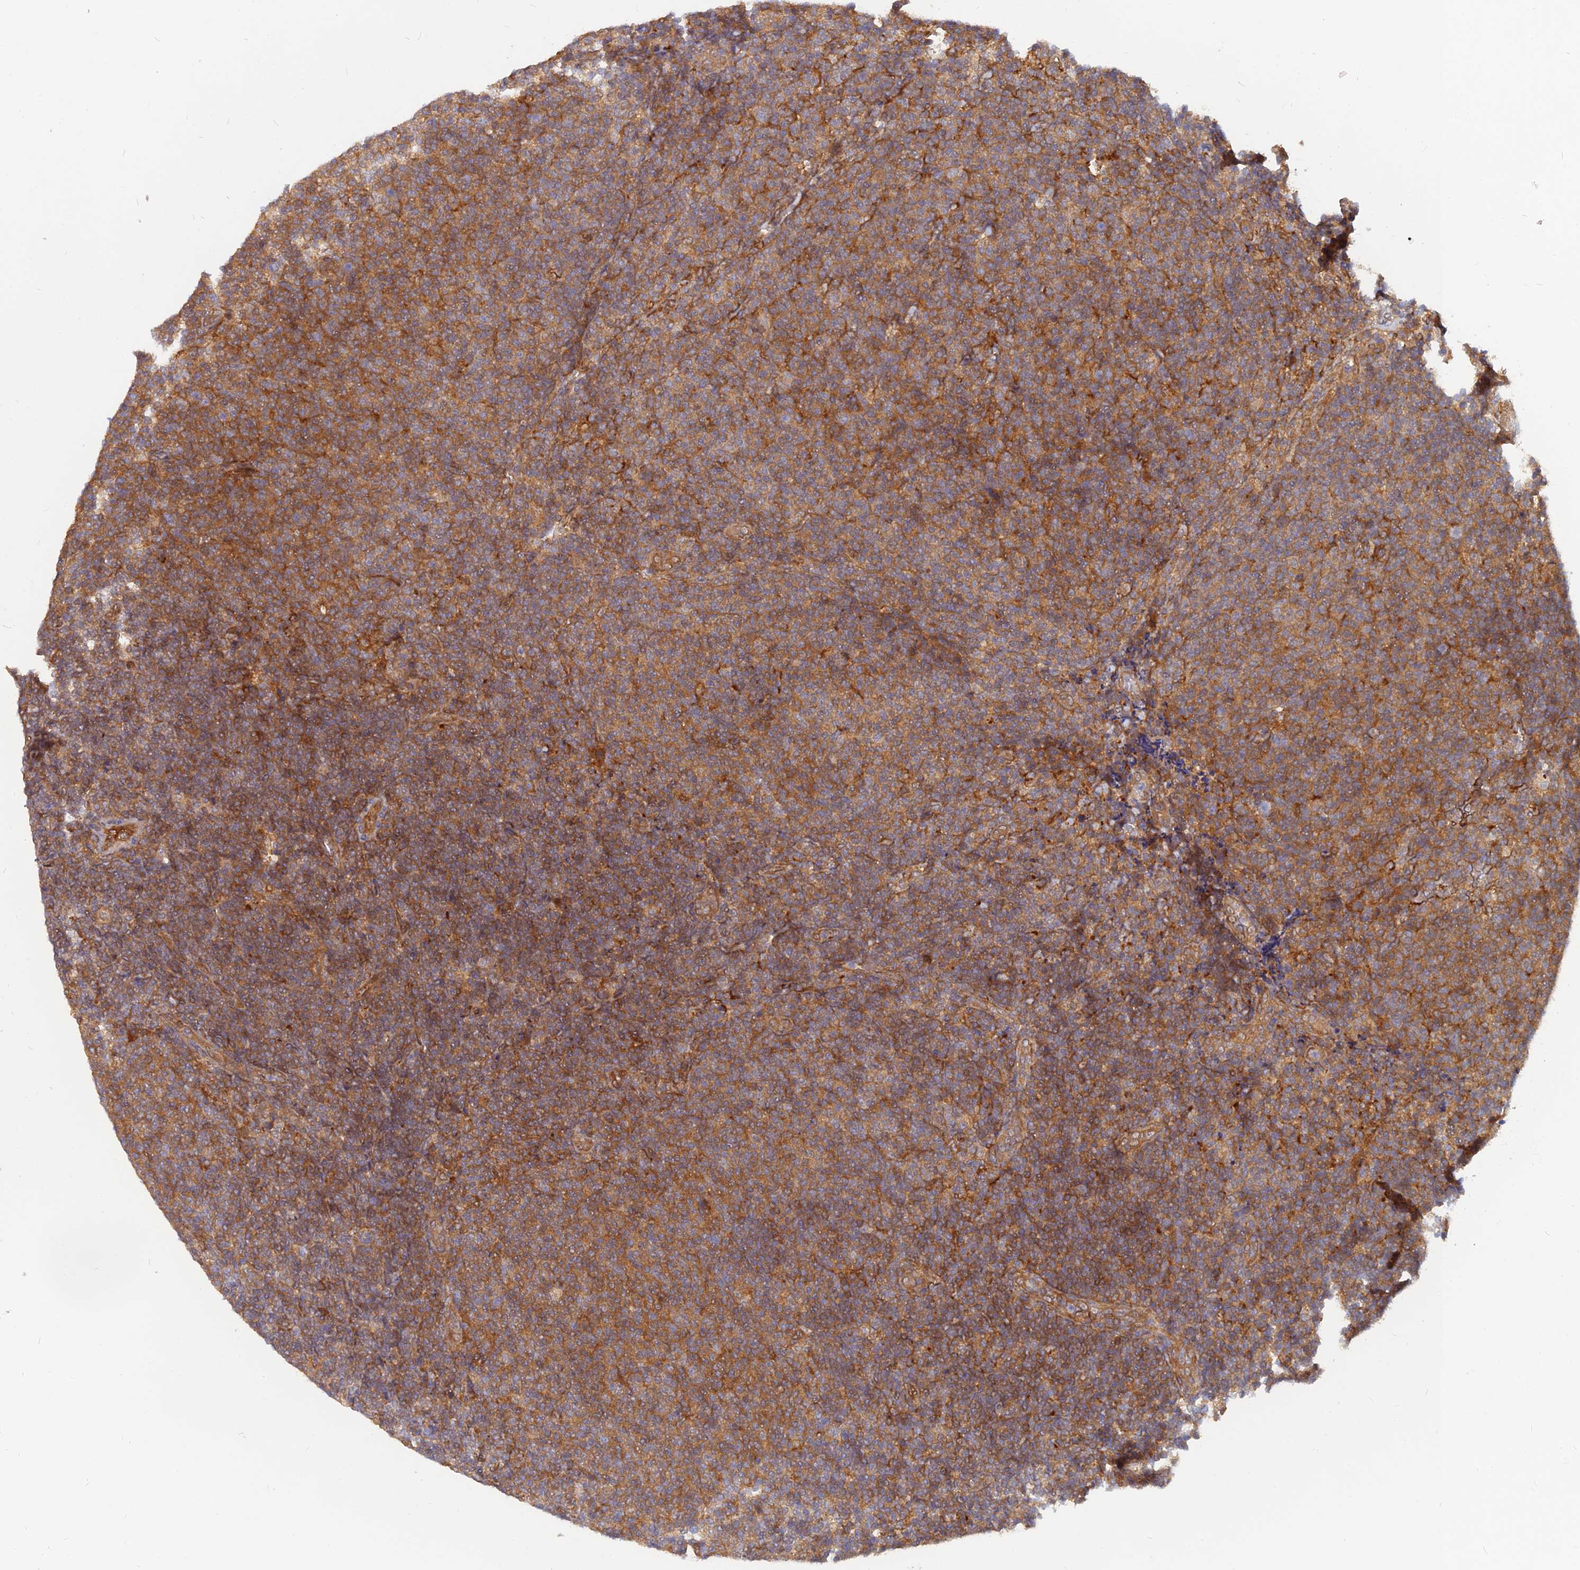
{"staining": {"intensity": "moderate", "quantity": ">75%", "location": "cytoplasmic/membranous"}, "tissue": "lymphoma", "cell_type": "Tumor cells", "image_type": "cancer", "snomed": [{"axis": "morphology", "description": "Malignant lymphoma, non-Hodgkin's type, Low grade"}, {"axis": "topography", "description": "Lymph node"}], "caption": "Immunohistochemical staining of lymphoma reveals medium levels of moderate cytoplasmic/membranous positivity in about >75% of tumor cells. The staining is performed using DAB brown chromogen to label protein expression. The nuclei are counter-stained blue using hematoxylin.", "gene": "ARL2BP", "patient": {"sex": "male", "age": 66}}